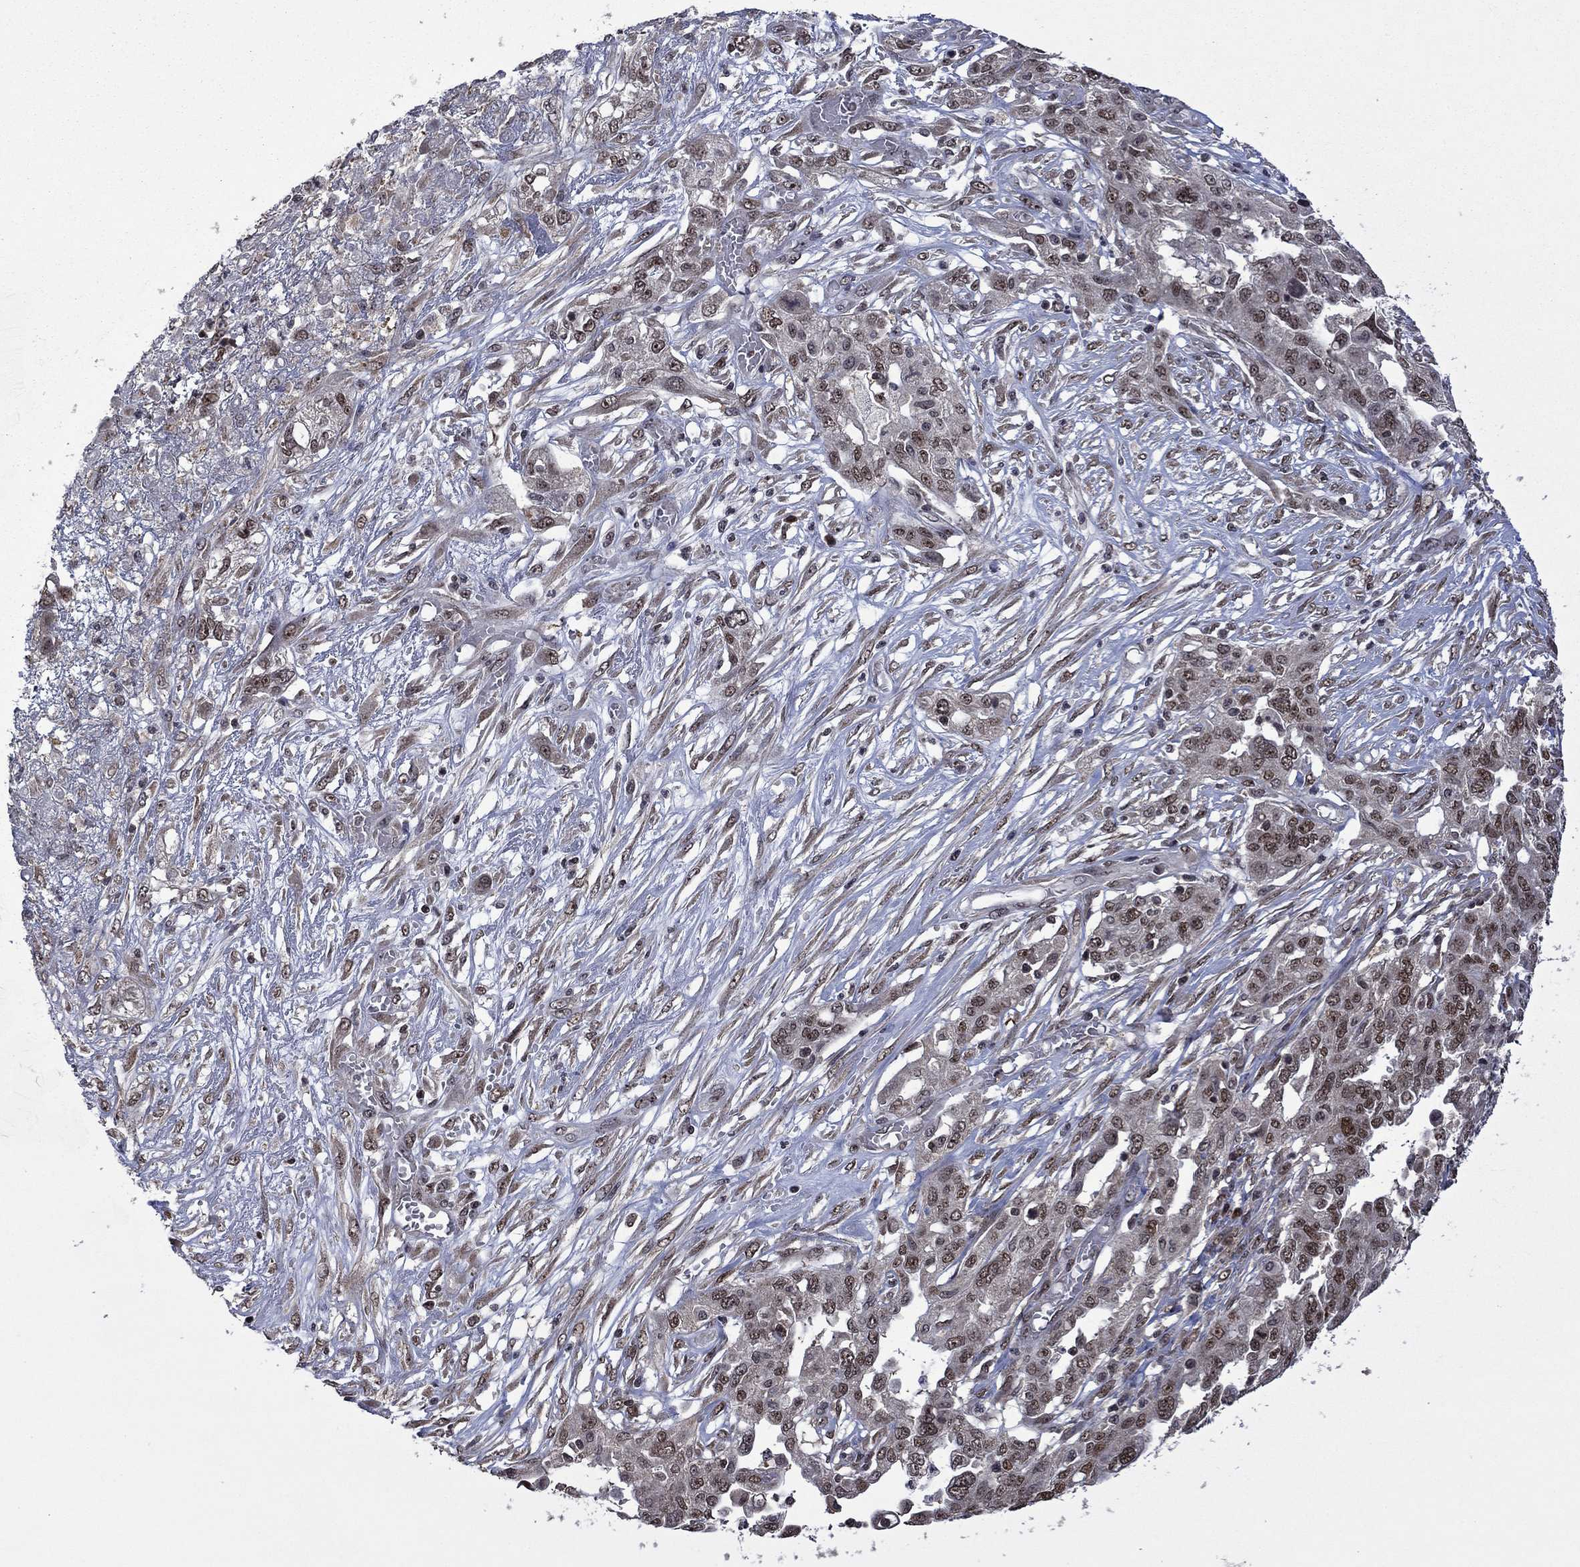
{"staining": {"intensity": "moderate", "quantity": "25%-75%", "location": "nuclear"}, "tissue": "ovarian cancer", "cell_type": "Tumor cells", "image_type": "cancer", "snomed": [{"axis": "morphology", "description": "Cystadenocarcinoma, serous, NOS"}, {"axis": "topography", "description": "Ovary"}], "caption": "Moderate nuclear protein staining is appreciated in approximately 25%-75% of tumor cells in ovarian cancer (serous cystadenocarcinoma).", "gene": "FBL", "patient": {"sex": "female", "age": 67}}